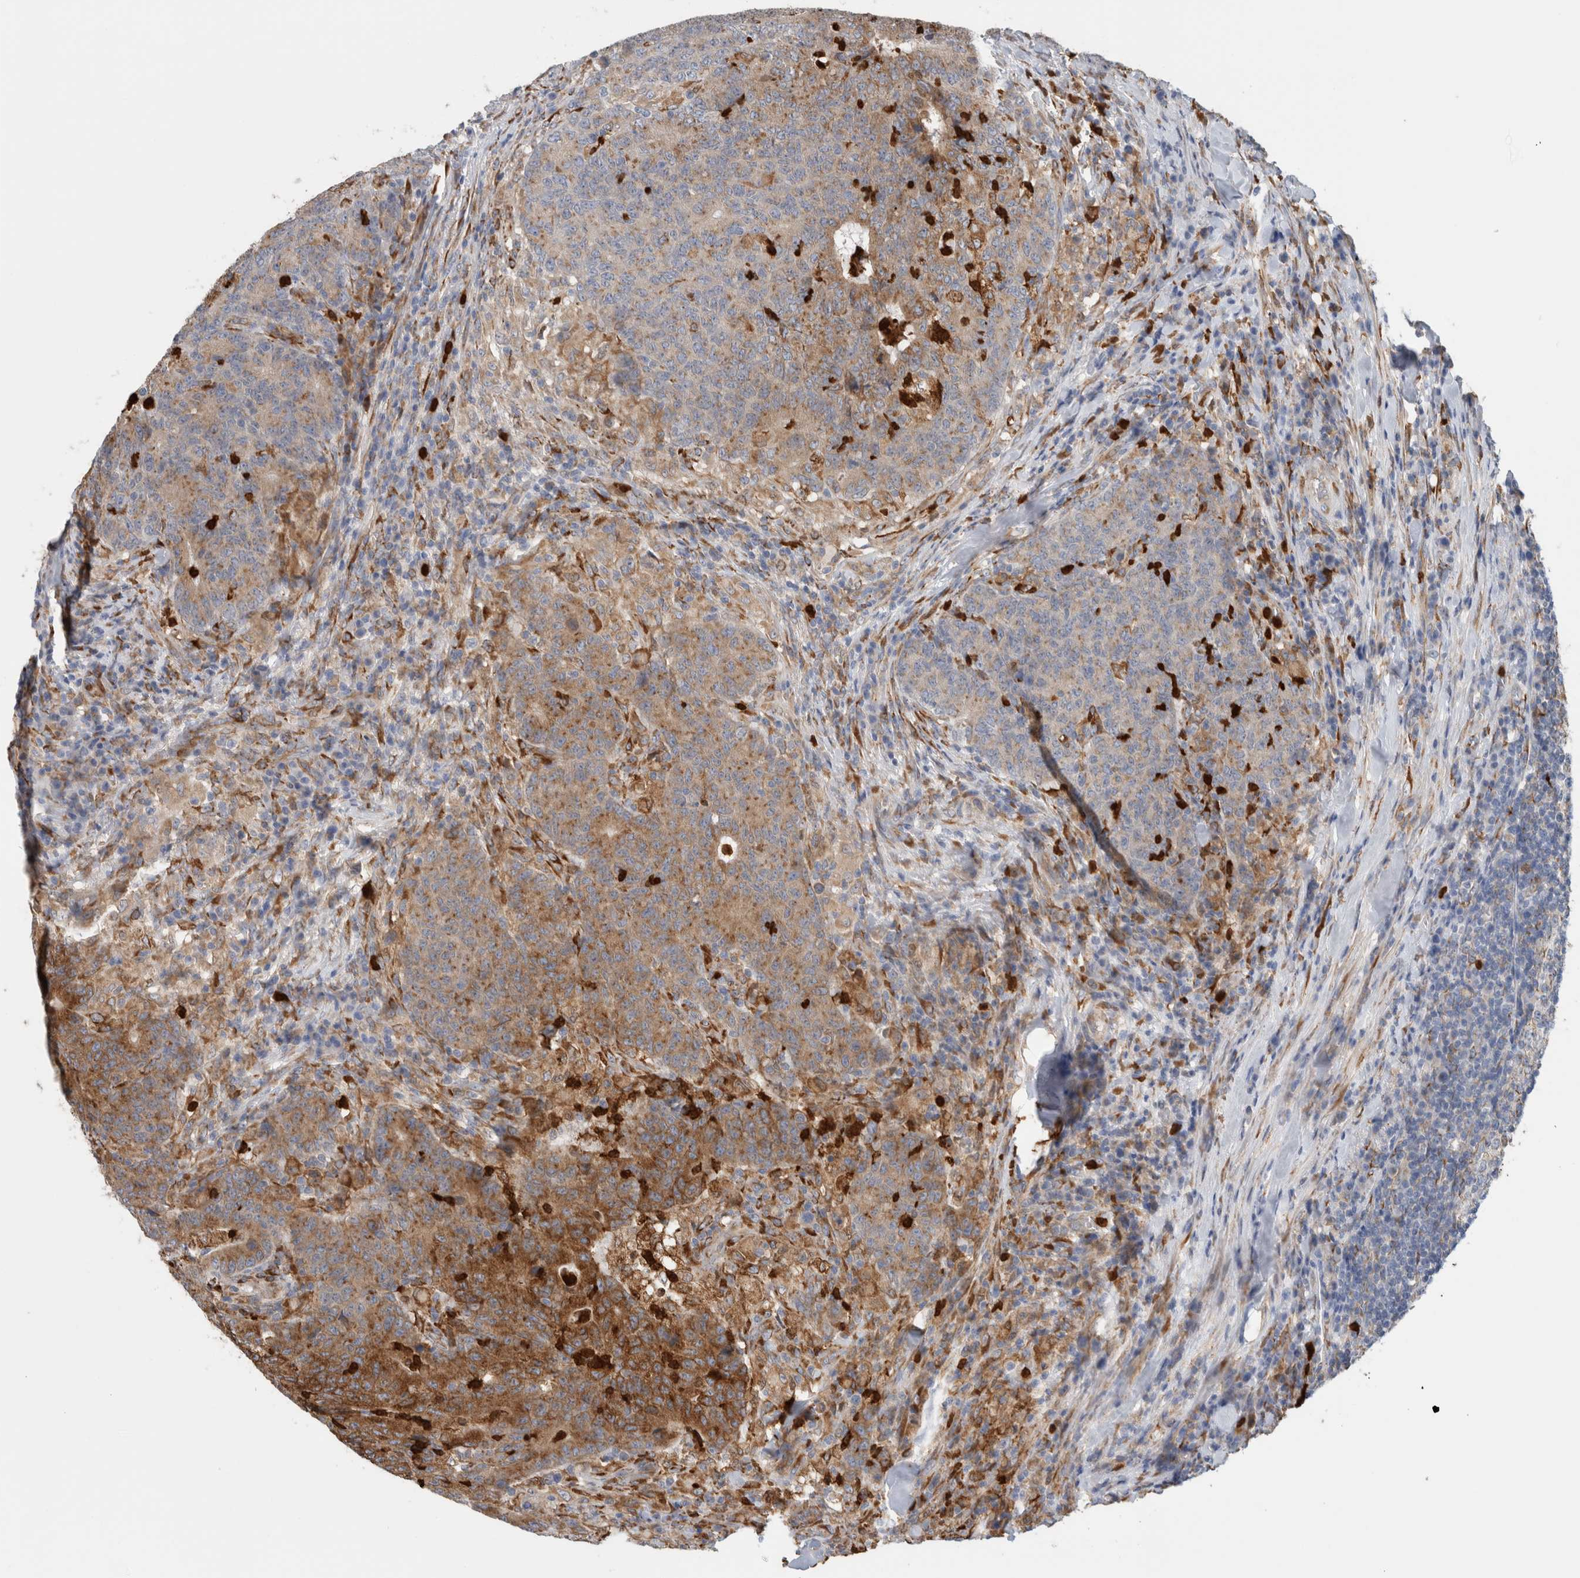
{"staining": {"intensity": "moderate", "quantity": ">75%", "location": "cytoplasmic/membranous"}, "tissue": "colorectal cancer", "cell_type": "Tumor cells", "image_type": "cancer", "snomed": [{"axis": "morphology", "description": "Normal tissue, NOS"}, {"axis": "morphology", "description": "Adenocarcinoma, NOS"}, {"axis": "topography", "description": "Colon"}], "caption": "A high-resolution image shows immunohistochemistry staining of colorectal cancer (adenocarcinoma), which exhibits moderate cytoplasmic/membranous expression in approximately >75% of tumor cells. The protein of interest is shown in brown color, while the nuclei are stained blue.", "gene": "P4HA1", "patient": {"sex": "female", "age": 75}}